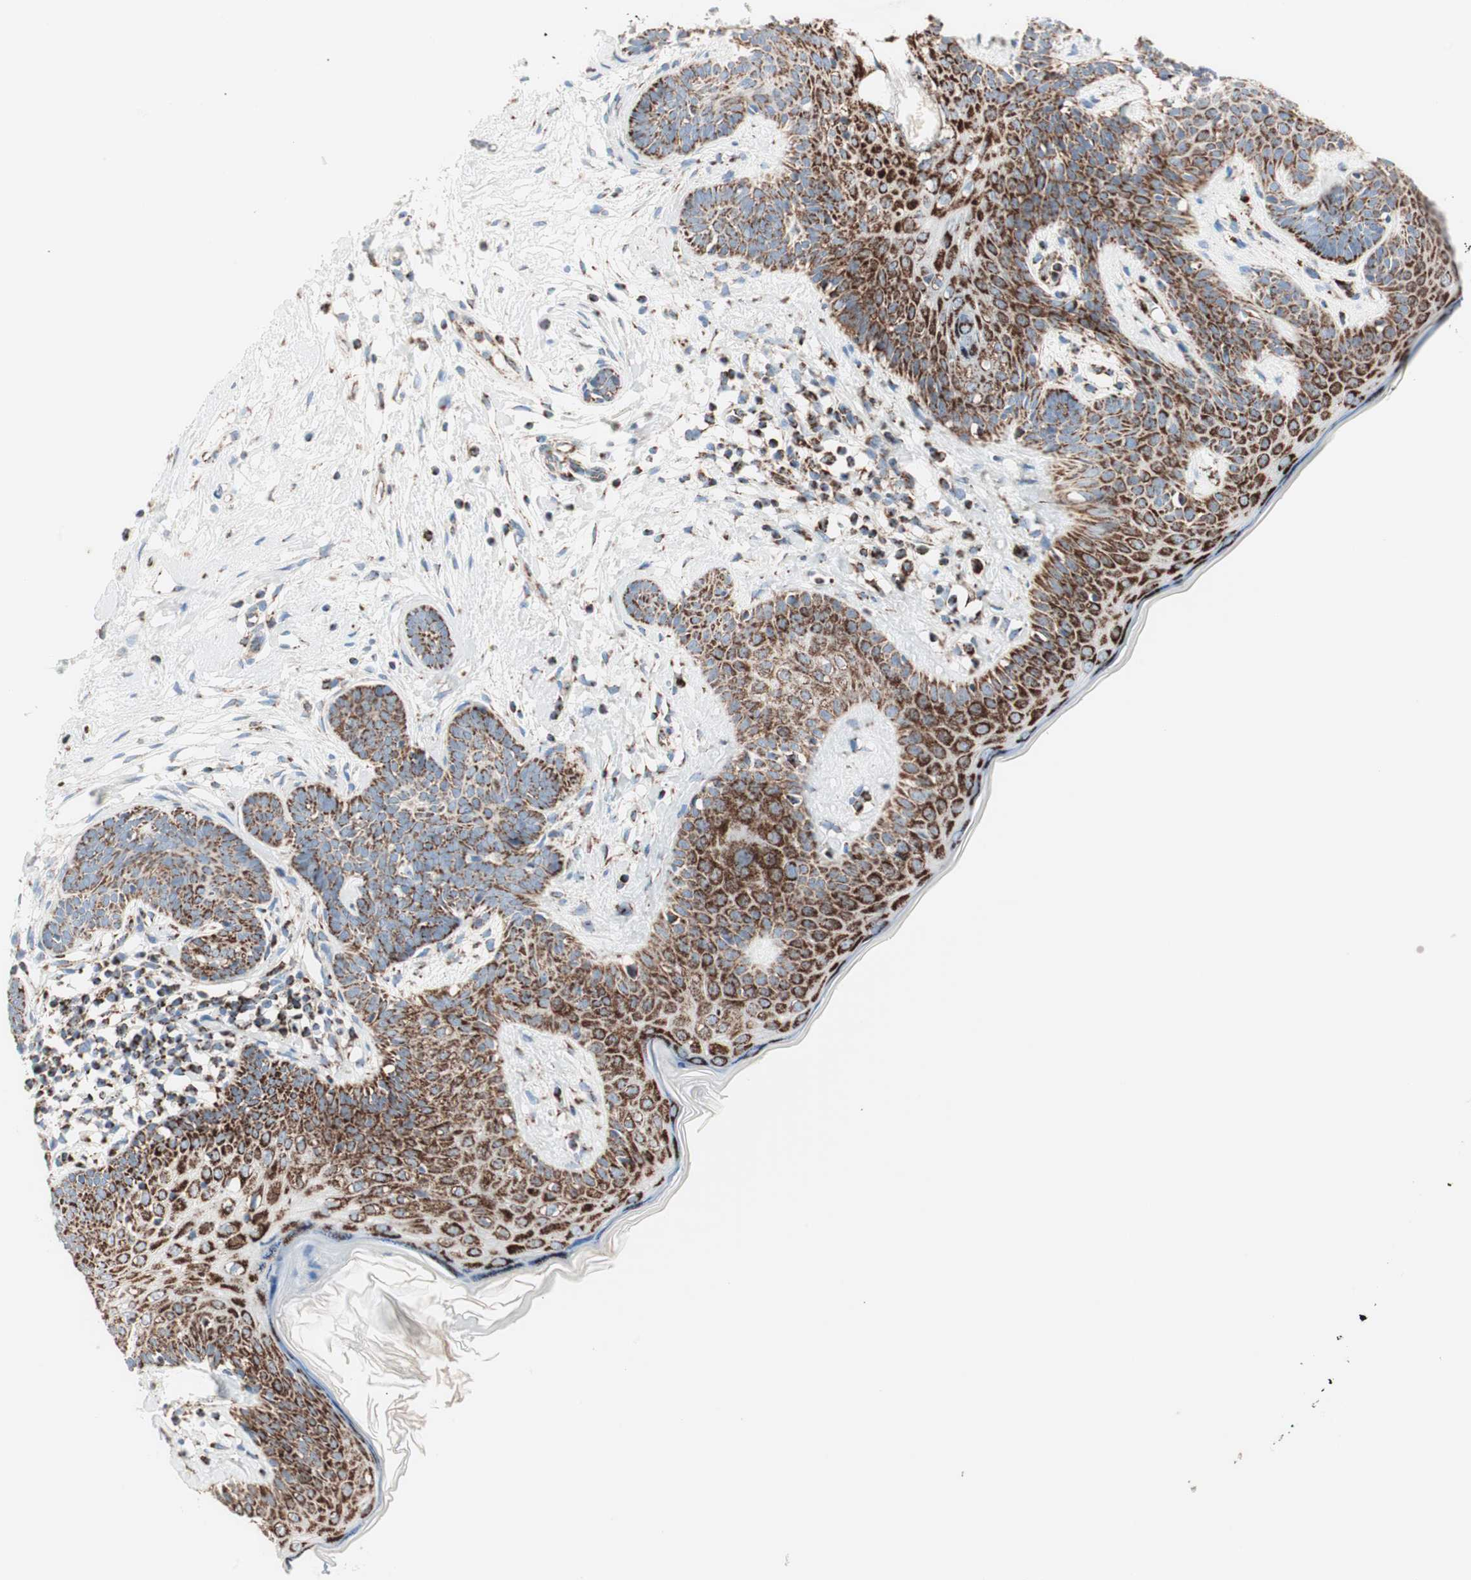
{"staining": {"intensity": "strong", "quantity": ">75%", "location": "cytoplasmic/membranous"}, "tissue": "skin cancer", "cell_type": "Tumor cells", "image_type": "cancer", "snomed": [{"axis": "morphology", "description": "Developmental malformation"}, {"axis": "morphology", "description": "Basal cell carcinoma"}, {"axis": "topography", "description": "Skin"}], "caption": "Immunohistochemistry (IHC) micrograph of human skin cancer (basal cell carcinoma) stained for a protein (brown), which reveals high levels of strong cytoplasmic/membranous expression in about >75% of tumor cells.", "gene": "TOMM20", "patient": {"sex": "female", "age": 62}}